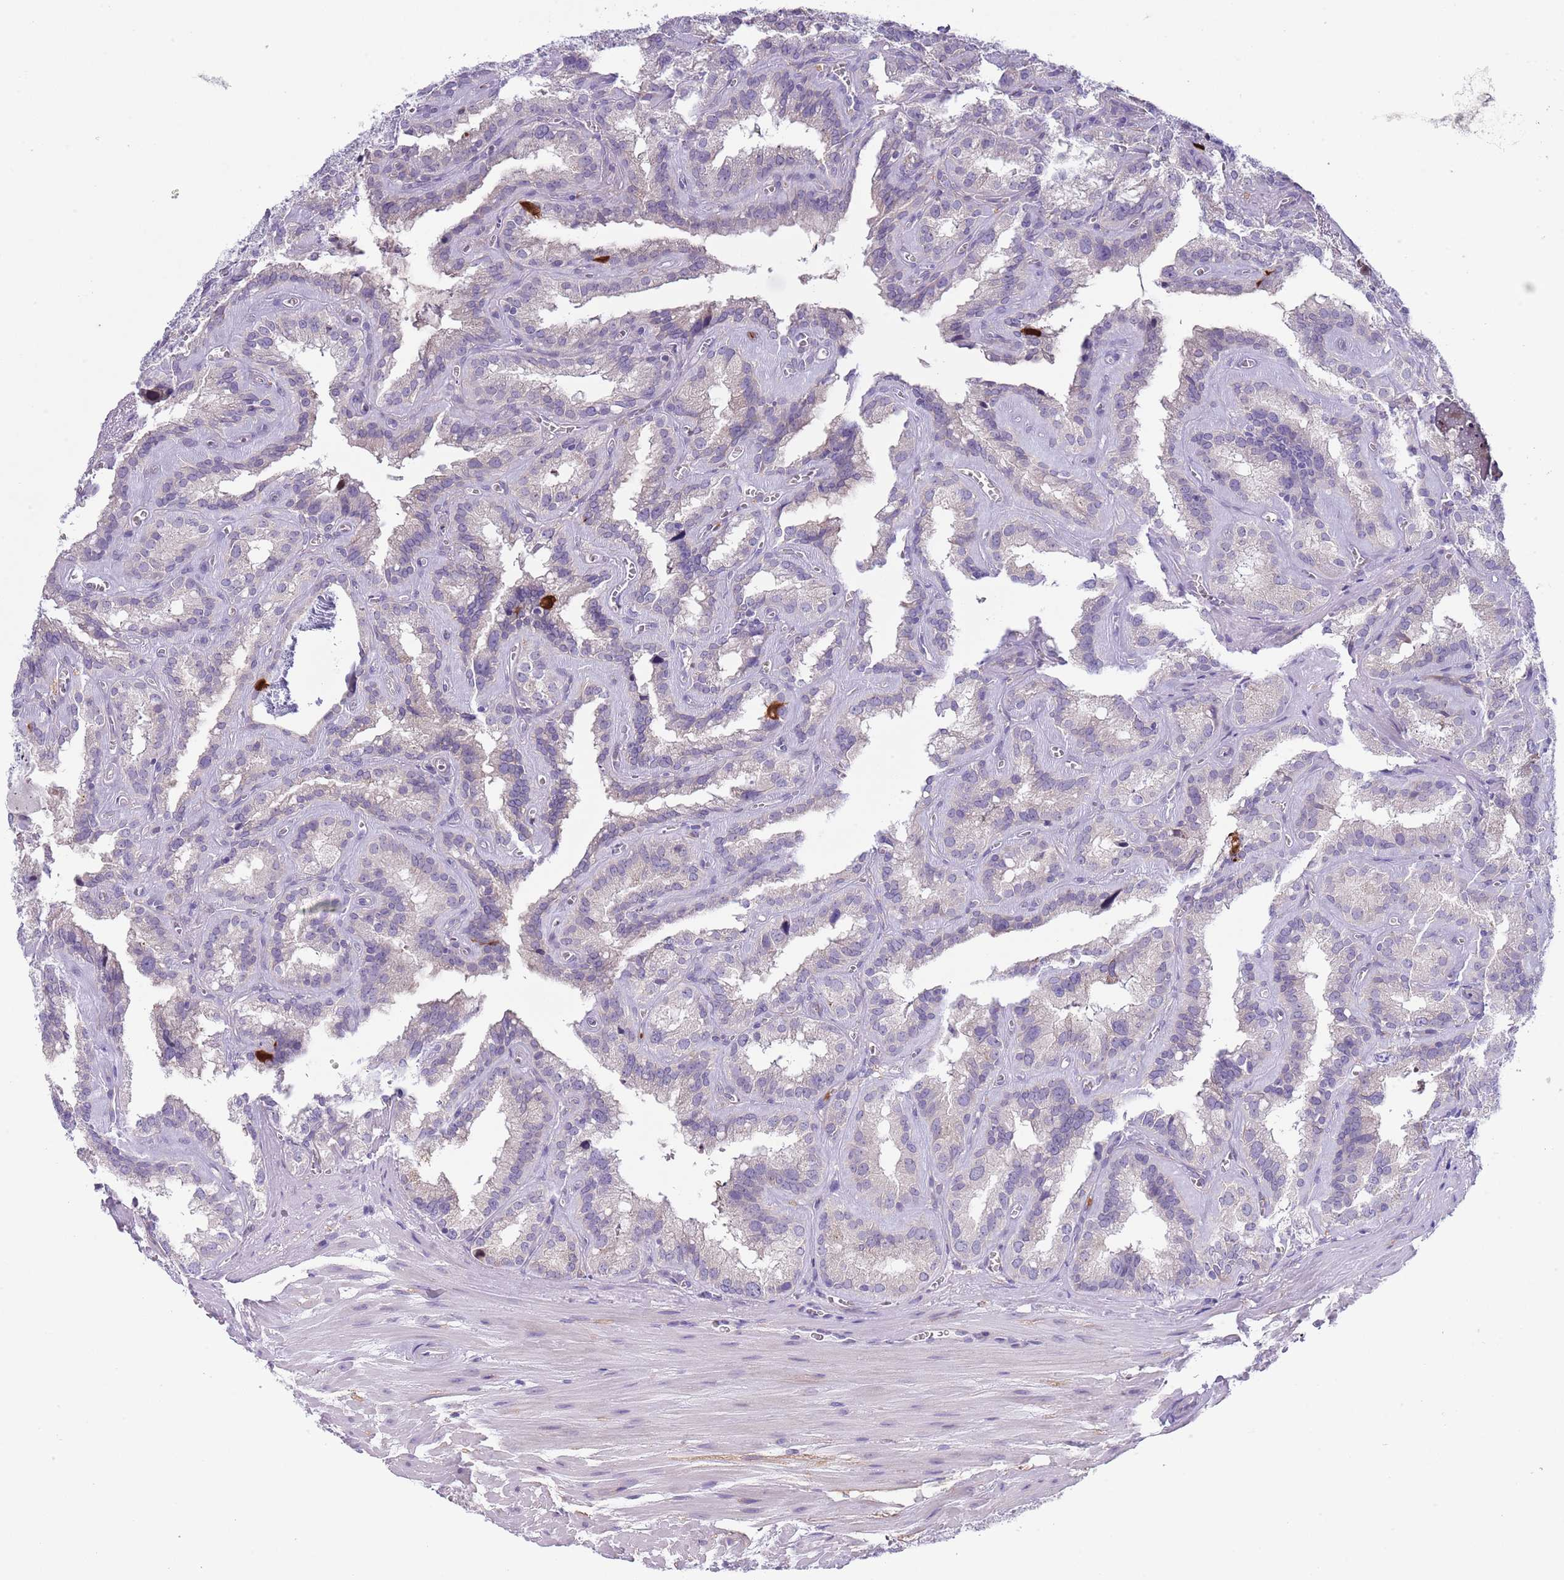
{"staining": {"intensity": "negative", "quantity": "none", "location": "none"}, "tissue": "seminal vesicle", "cell_type": "Glandular cells", "image_type": "normal", "snomed": [{"axis": "morphology", "description": "Normal tissue, NOS"}, {"axis": "topography", "description": "Prostate"}, {"axis": "topography", "description": "Seminal veicle"}], "caption": "Immunohistochemical staining of unremarkable human seminal vesicle shows no significant positivity in glandular cells. (Brightfield microscopy of DAB (3,3'-diaminobenzidine) immunohistochemistry (IHC) at high magnification).", "gene": "ZFP2", "patient": {"sex": "male", "age": 59}}